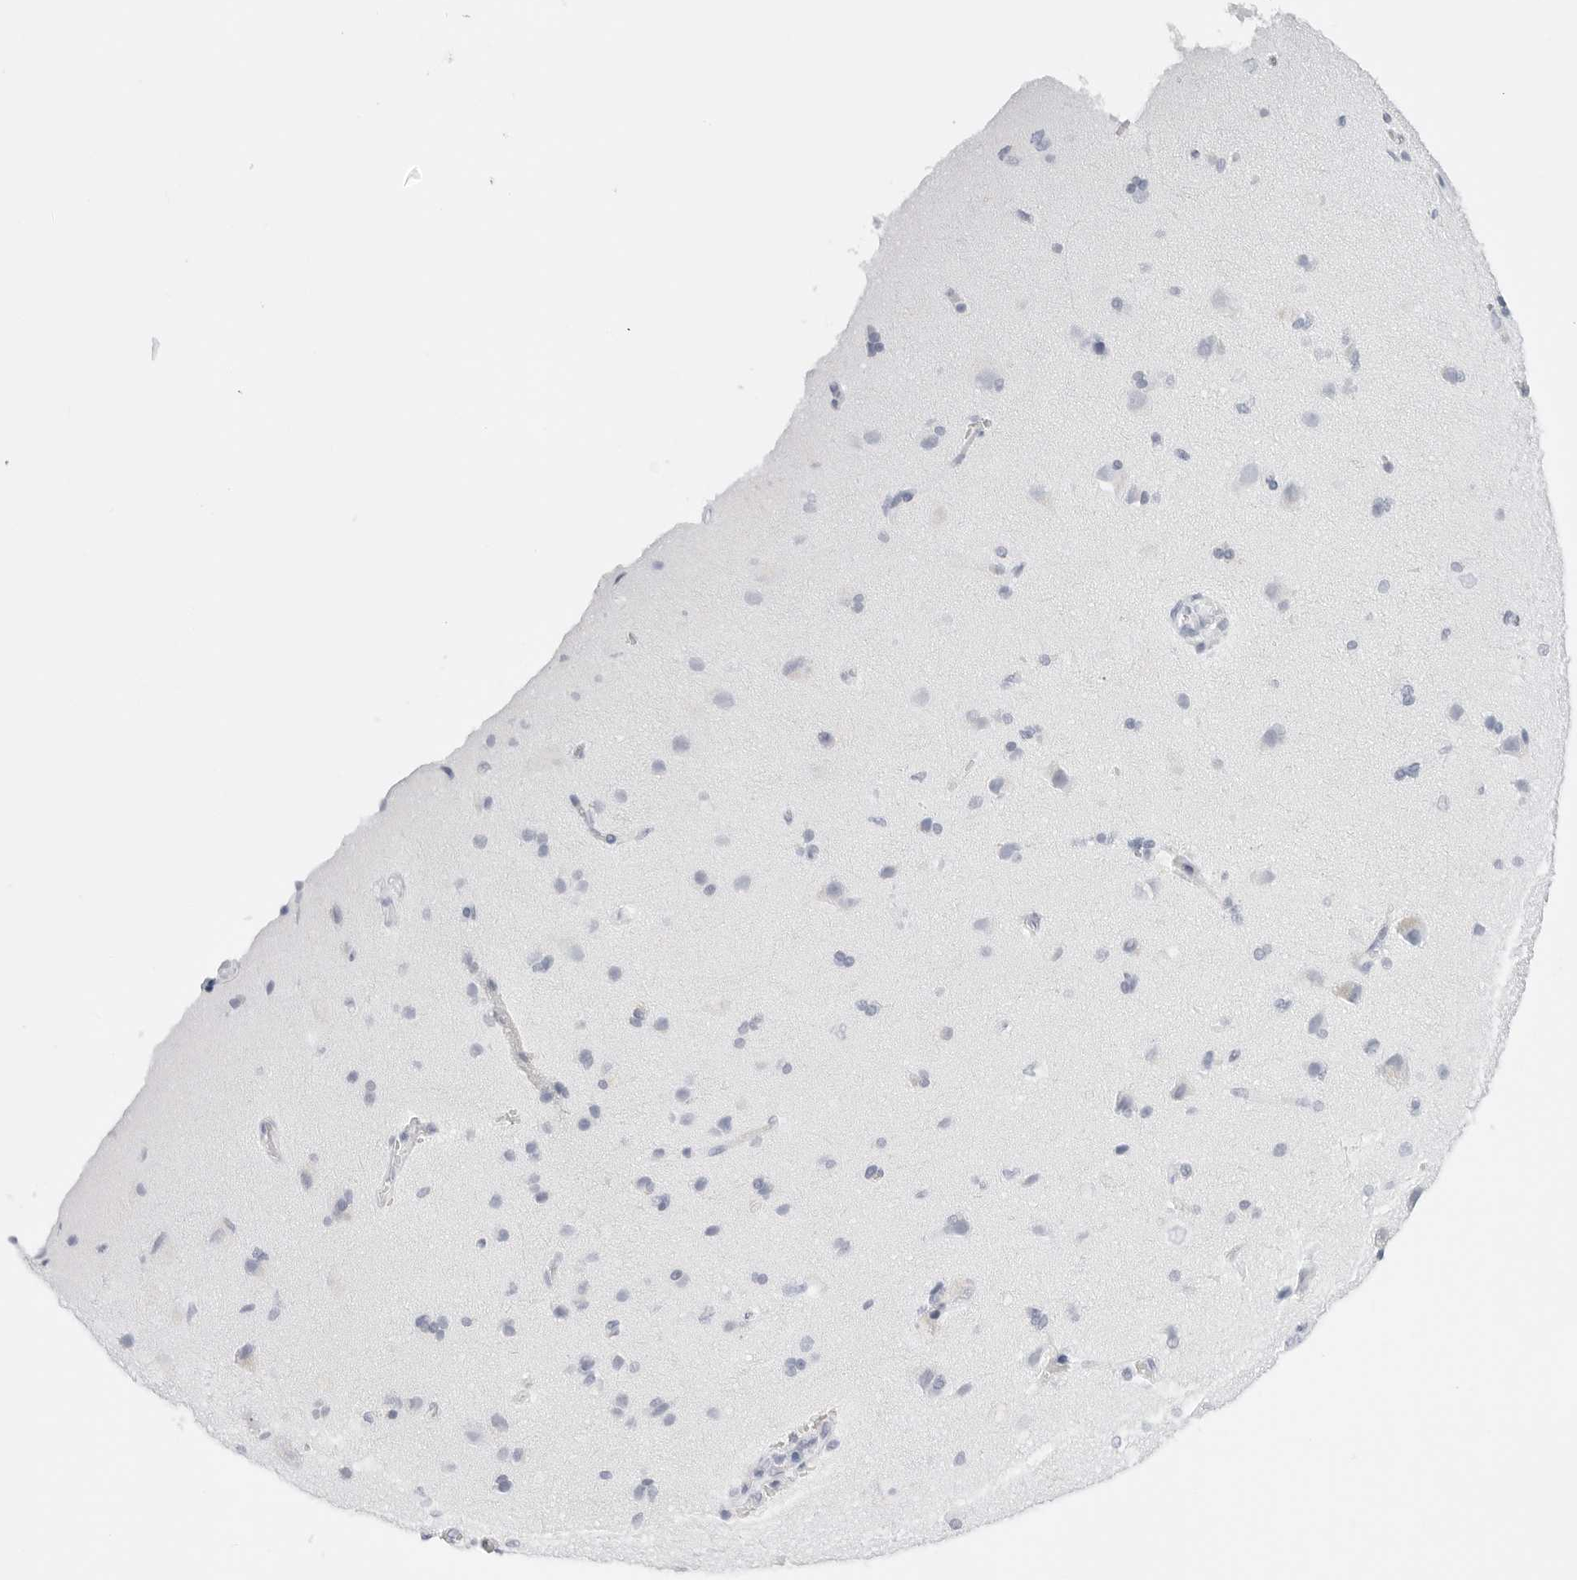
{"staining": {"intensity": "negative", "quantity": "none", "location": "none"}, "tissue": "cerebral cortex", "cell_type": "Endothelial cells", "image_type": "normal", "snomed": [{"axis": "morphology", "description": "Normal tissue, NOS"}, {"axis": "topography", "description": "Cerebral cortex"}], "caption": "DAB immunohistochemical staining of normal cerebral cortex demonstrates no significant staining in endothelial cells.", "gene": "TFF2", "patient": {"sex": "male", "age": 62}}